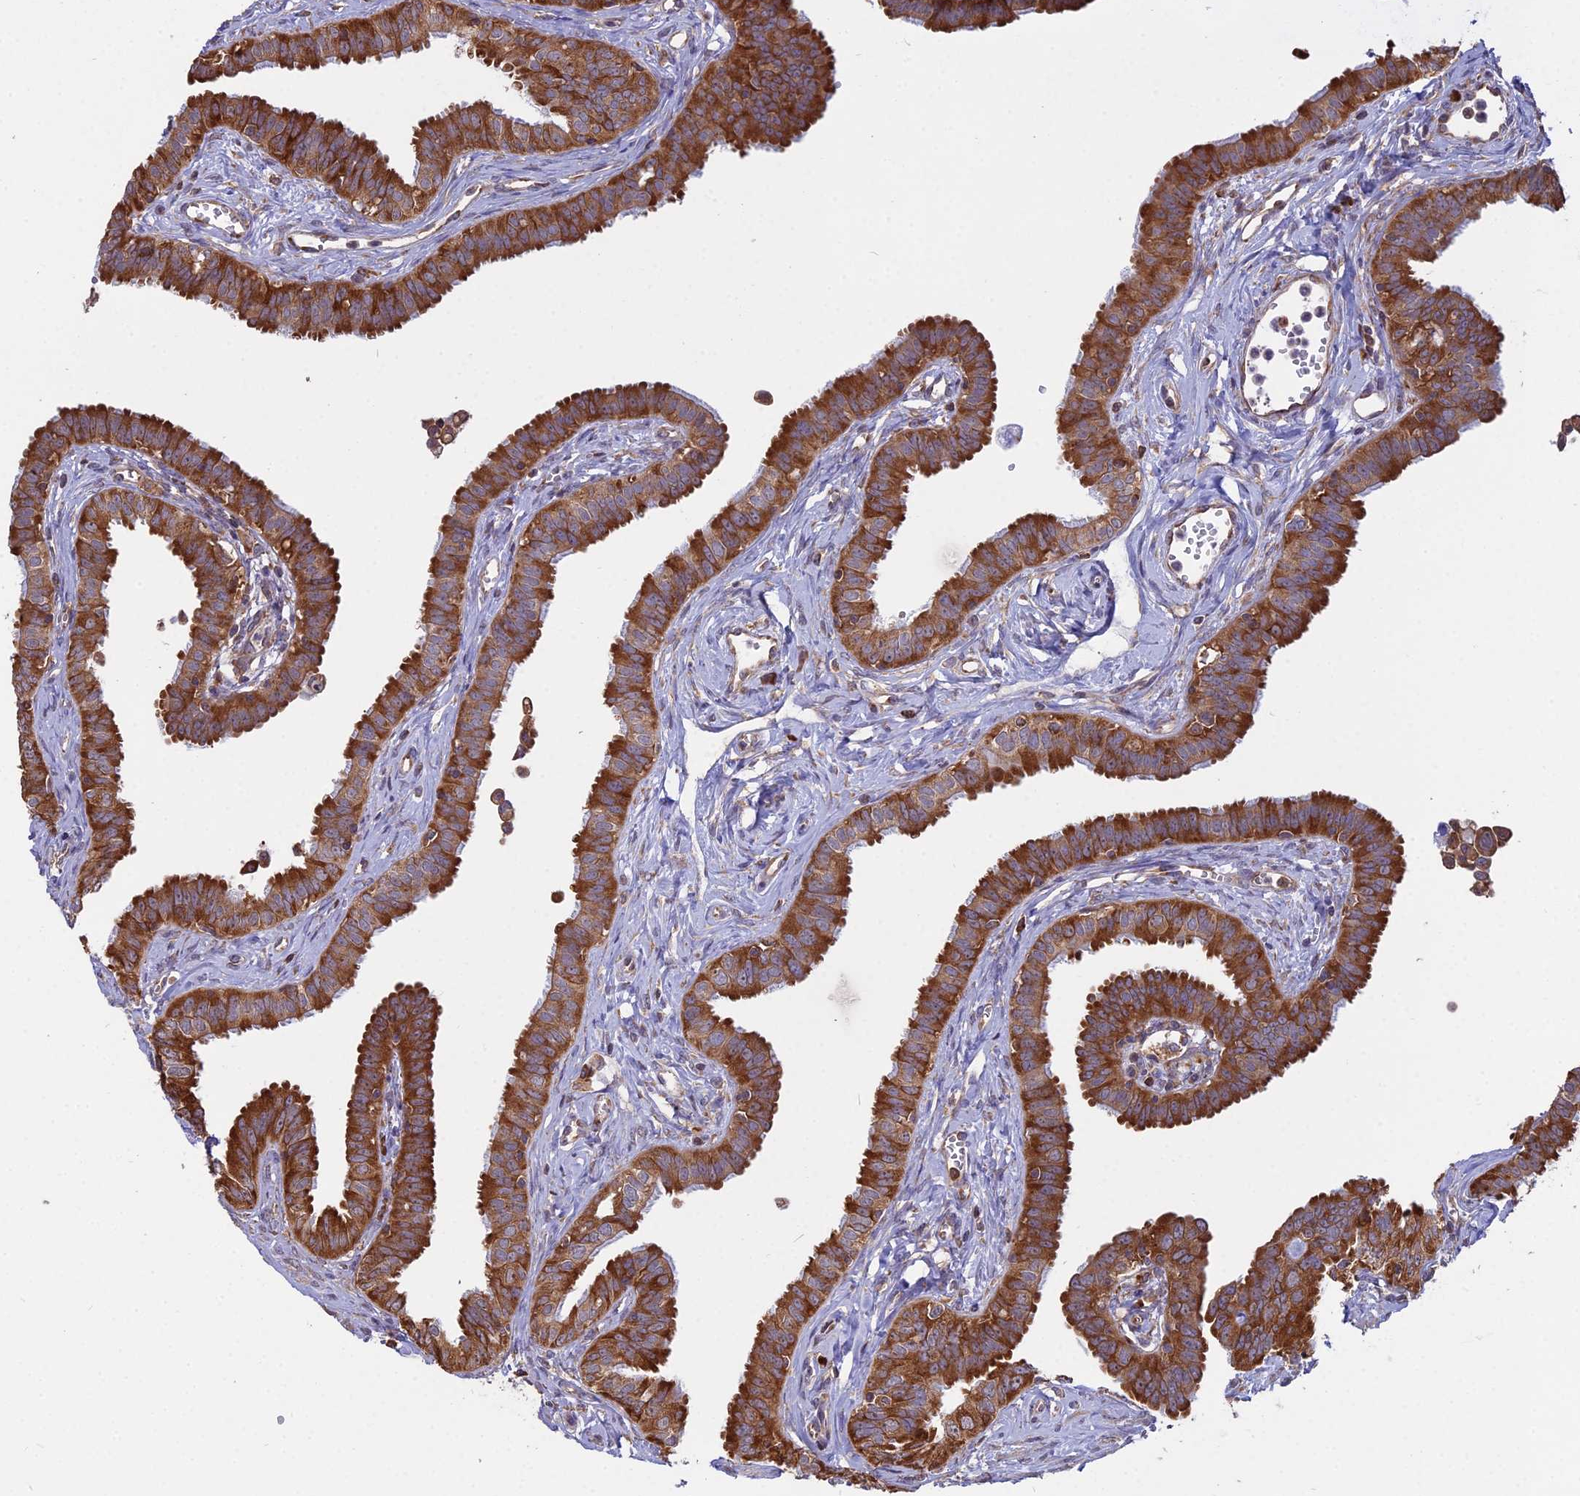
{"staining": {"intensity": "strong", "quantity": ">75%", "location": "cytoplasmic/membranous"}, "tissue": "fallopian tube", "cell_type": "Glandular cells", "image_type": "normal", "snomed": [{"axis": "morphology", "description": "Normal tissue, NOS"}, {"axis": "morphology", "description": "Carcinoma, NOS"}, {"axis": "topography", "description": "Fallopian tube"}, {"axis": "topography", "description": "Ovary"}], "caption": "Immunohistochemical staining of normal human fallopian tube demonstrates >75% levels of strong cytoplasmic/membranous protein staining in about >75% of glandular cells. The protein is shown in brown color, while the nuclei are stained blue.", "gene": "RPL26", "patient": {"sex": "female", "age": 59}}